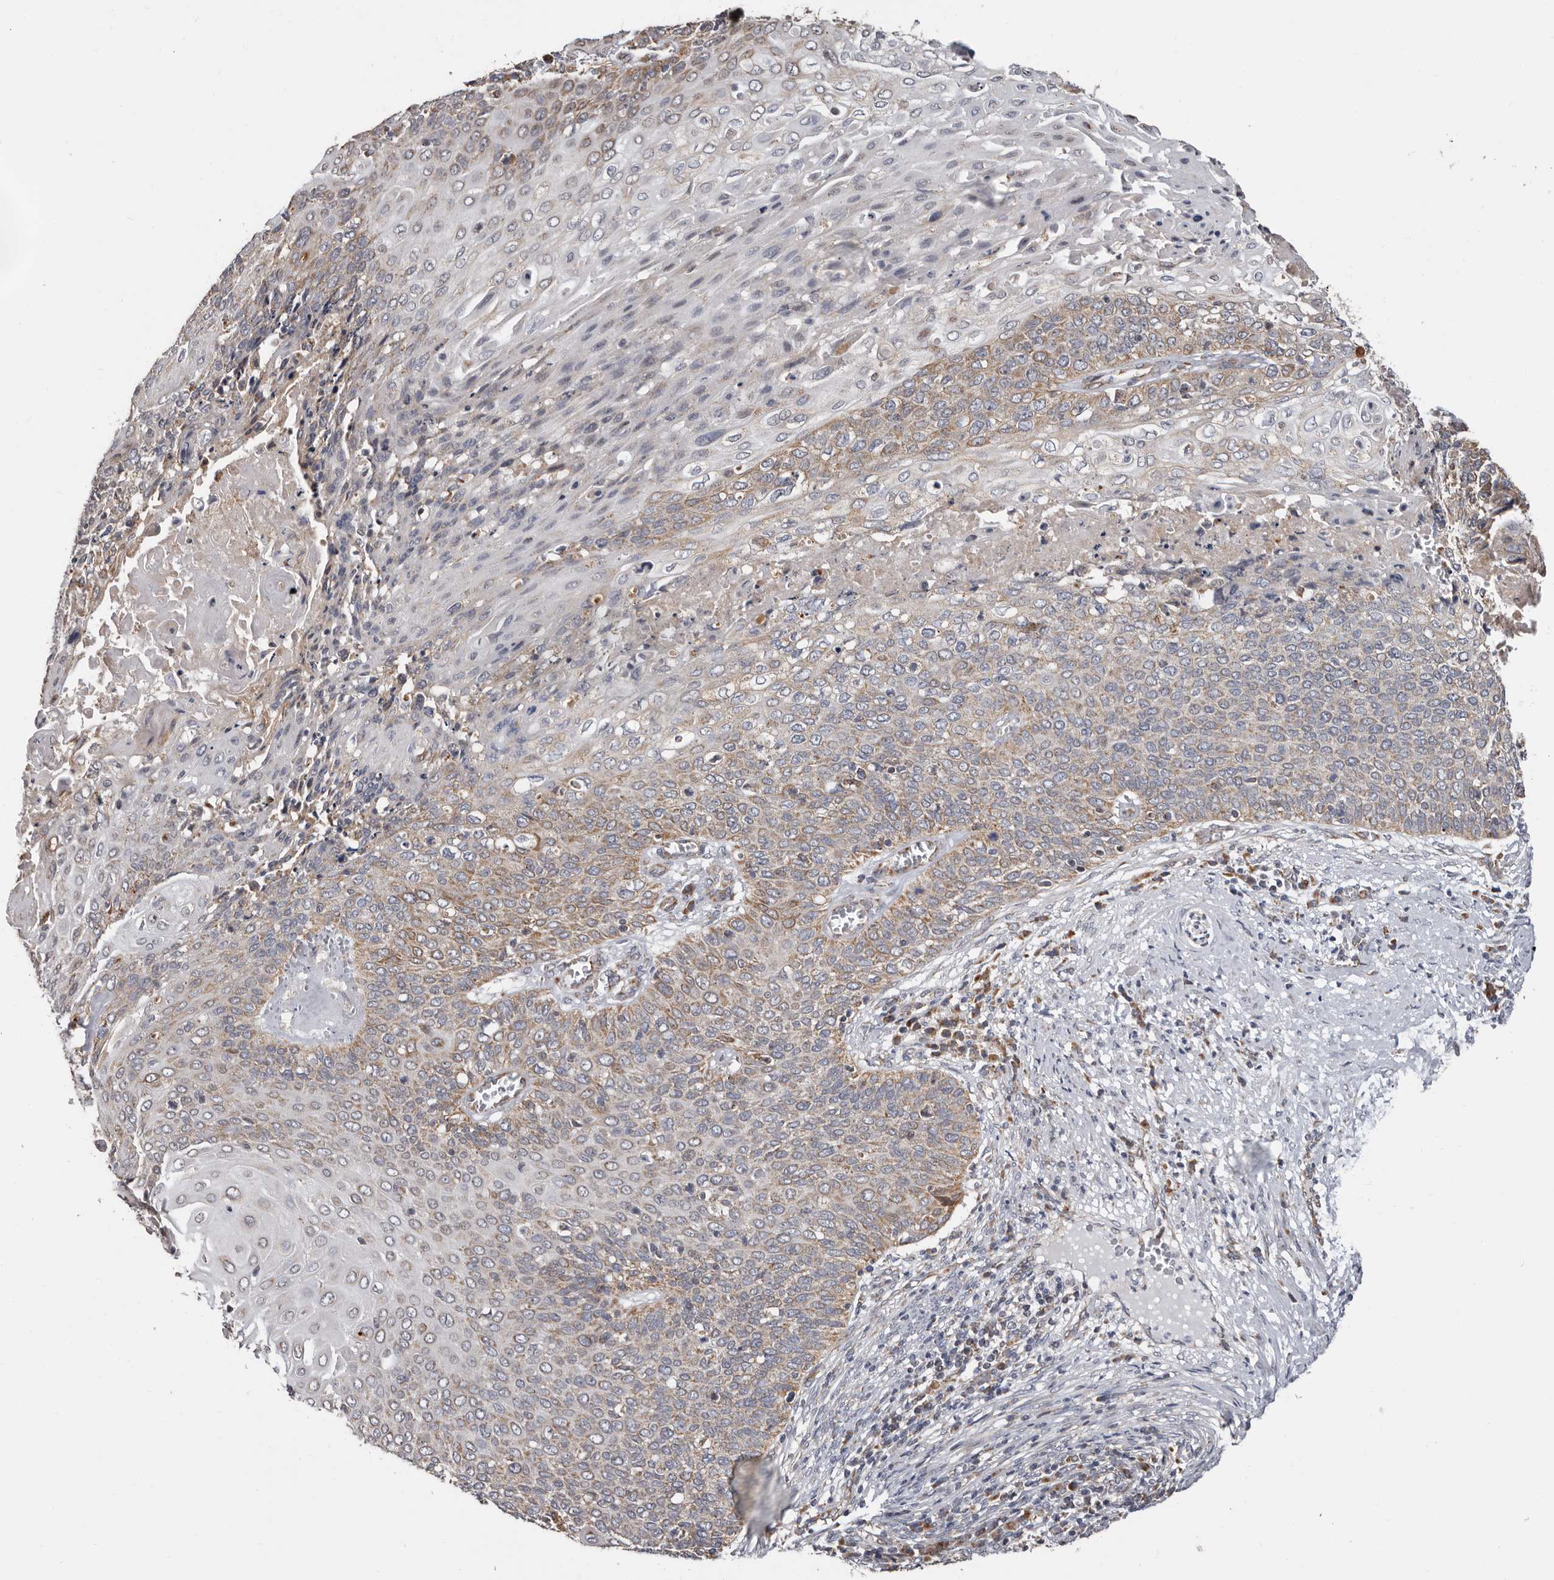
{"staining": {"intensity": "weak", "quantity": "25%-75%", "location": "cytoplasmic/membranous"}, "tissue": "cervical cancer", "cell_type": "Tumor cells", "image_type": "cancer", "snomed": [{"axis": "morphology", "description": "Squamous cell carcinoma, NOS"}, {"axis": "topography", "description": "Cervix"}], "caption": "The micrograph exhibits staining of squamous cell carcinoma (cervical), revealing weak cytoplasmic/membranous protein positivity (brown color) within tumor cells. The staining is performed using DAB brown chromogen to label protein expression. The nuclei are counter-stained blue using hematoxylin.", "gene": "MRPL18", "patient": {"sex": "female", "age": 39}}